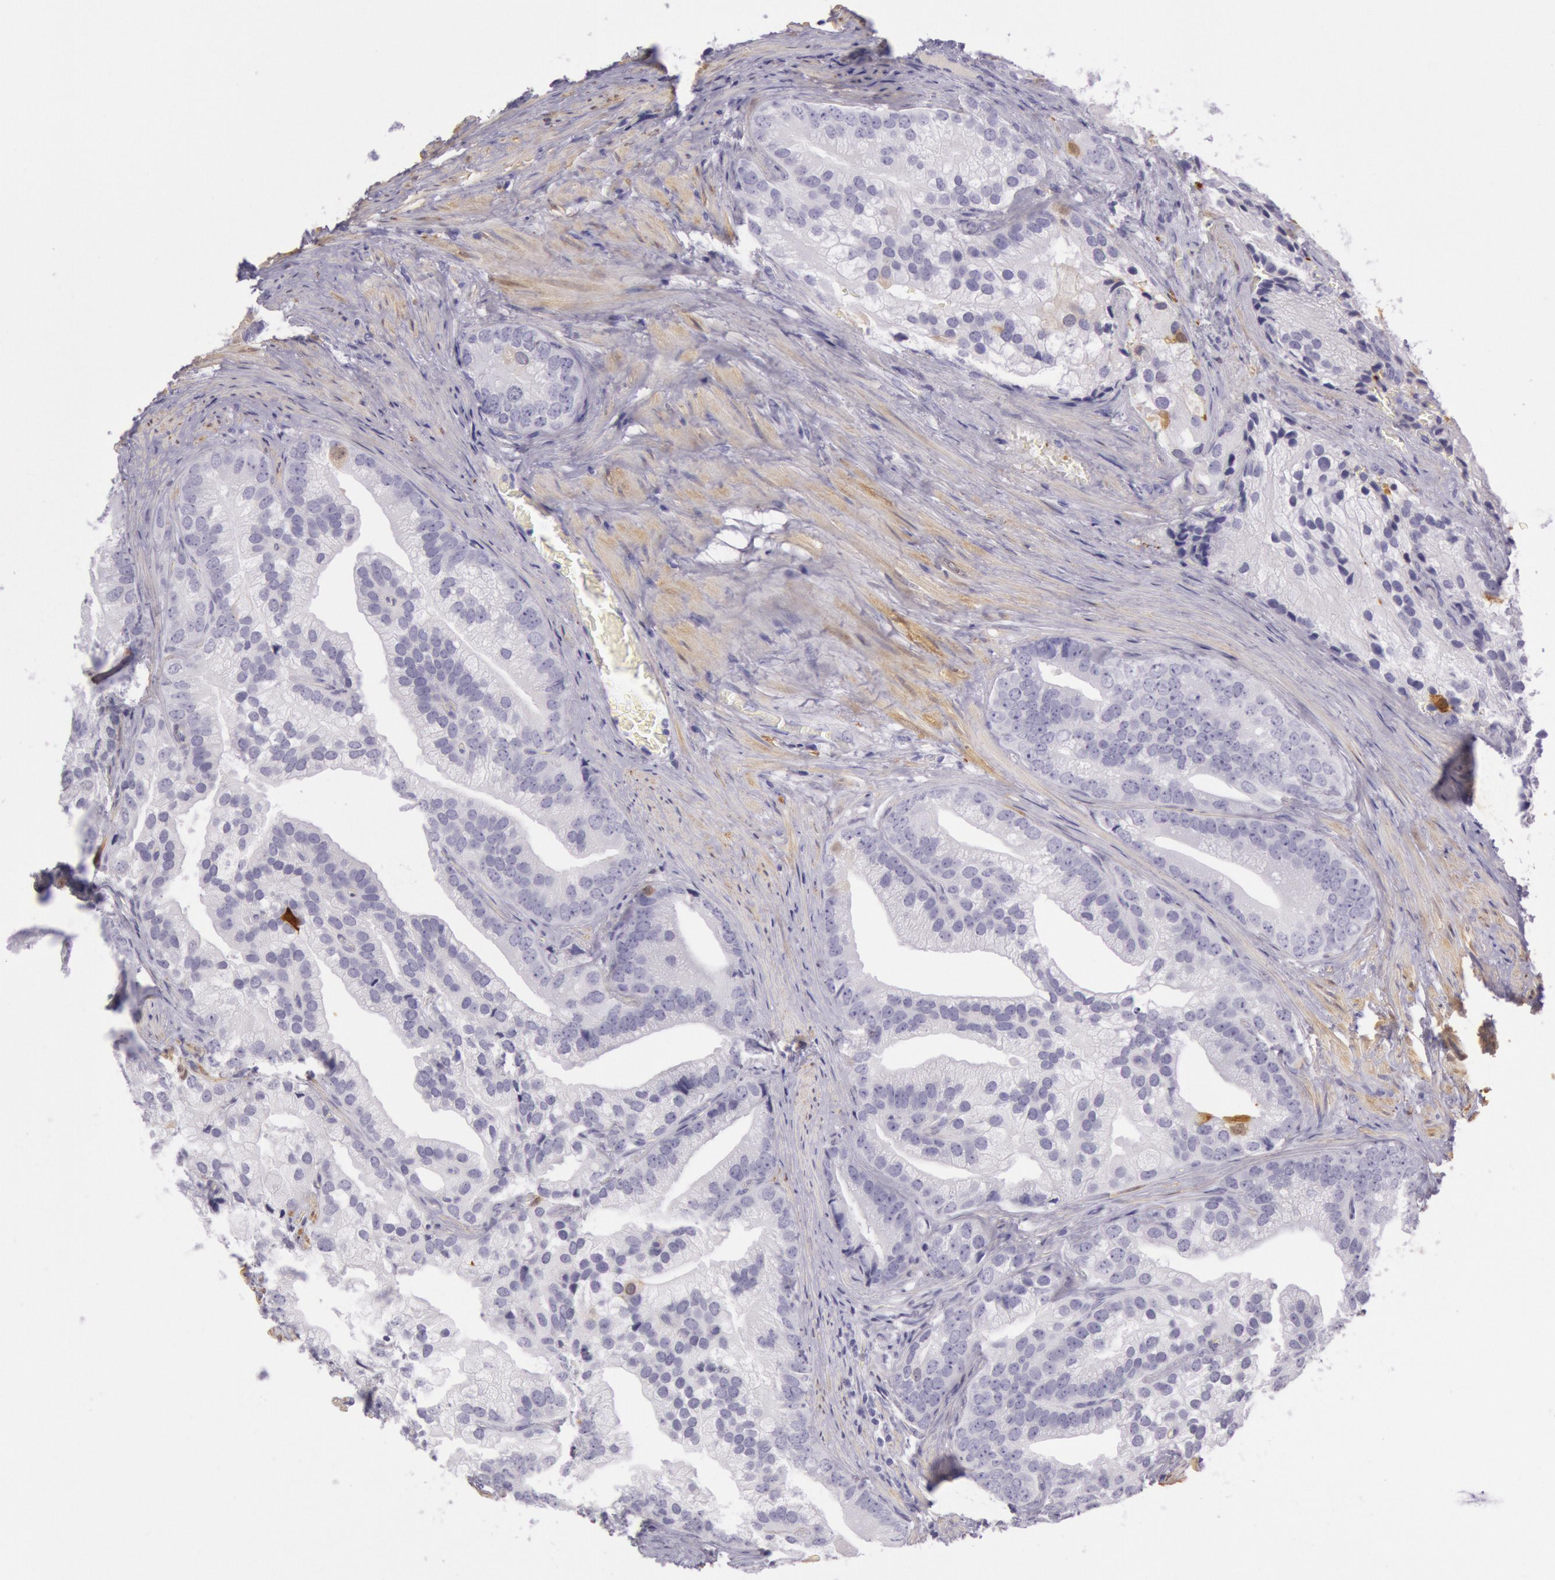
{"staining": {"intensity": "moderate", "quantity": "<25%", "location": "cytoplasmic/membranous,nuclear"}, "tissue": "prostate cancer", "cell_type": "Tumor cells", "image_type": "cancer", "snomed": [{"axis": "morphology", "description": "Adenocarcinoma, Low grade"}, {"axis": "topography", "description": "Prostate"}], "caption": "Moderate cytoplasmic/membranous and nuclear protein staining is appreciated in approximately <25% of tumor cells in prostate cancer. The staining was performed using DAB, with brown indicating positive protein expression. Nuclei are stained blue with hematoxylin.", "gene": "CKB", "patient": {"sex": "male", "age": 71}}